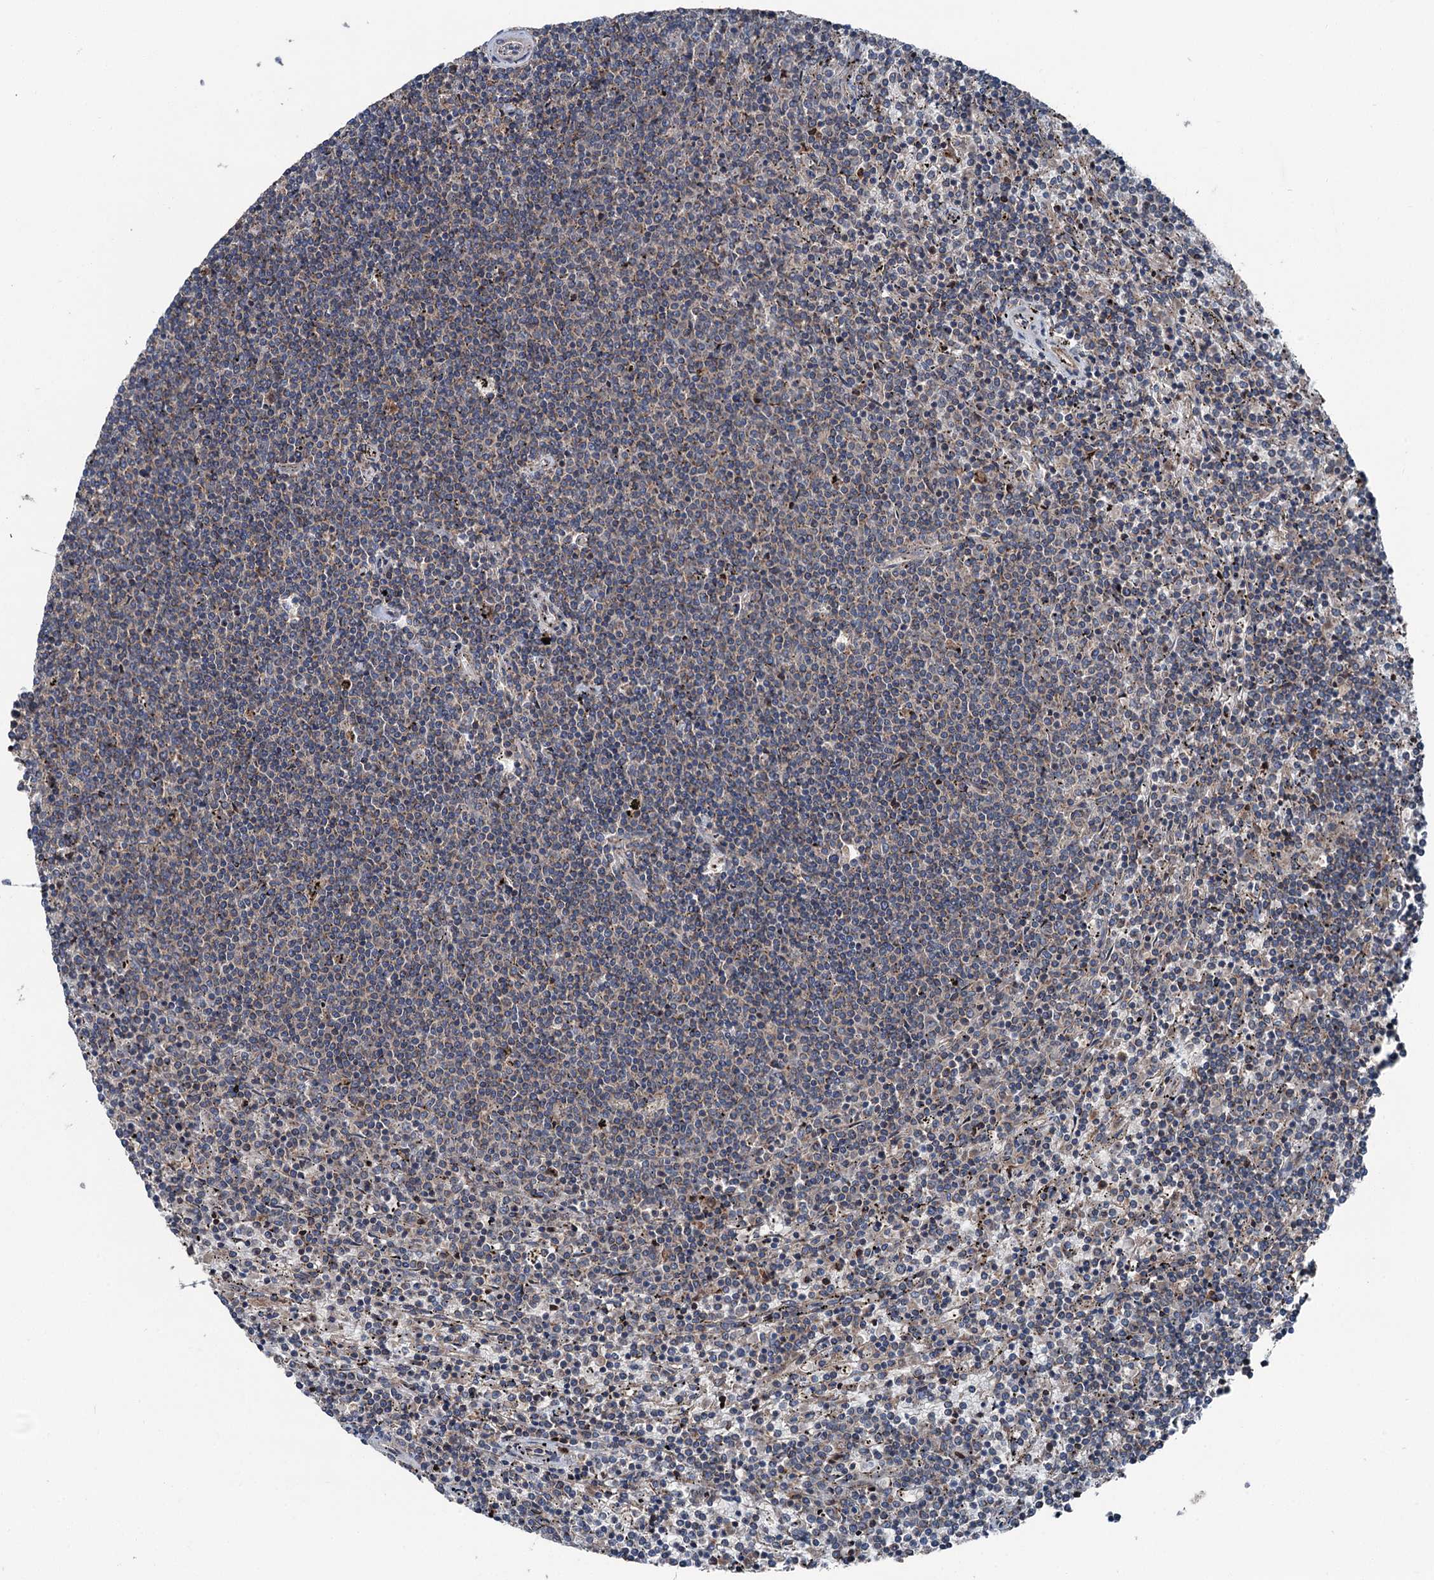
{"staining": {"intensity": "negative", "quantity": "none", "location": "none"}, "tissue": "lymphoma", "cell_type": "Tumor cells", "image_type": "cancer", "snomed": [{"axis": "morphology", "description": "Malignant lymphoma, non-Hodgkin's type, Low grade"}, {"axis": "topography", "description": "Spleen"}], "caption": "DAB immunohistochemical staining of human lymphoma reveals no significant positivity in tumor cells. The staining was performed using DAB (3,3'-diaminobenzidine) to visualize the protein expression in brown, while the nuclei were stained in blue with hematoxylin (Magnification: 20x).", "gene": "RUFY1", "patient": {"sex": "female", "age": 50}}